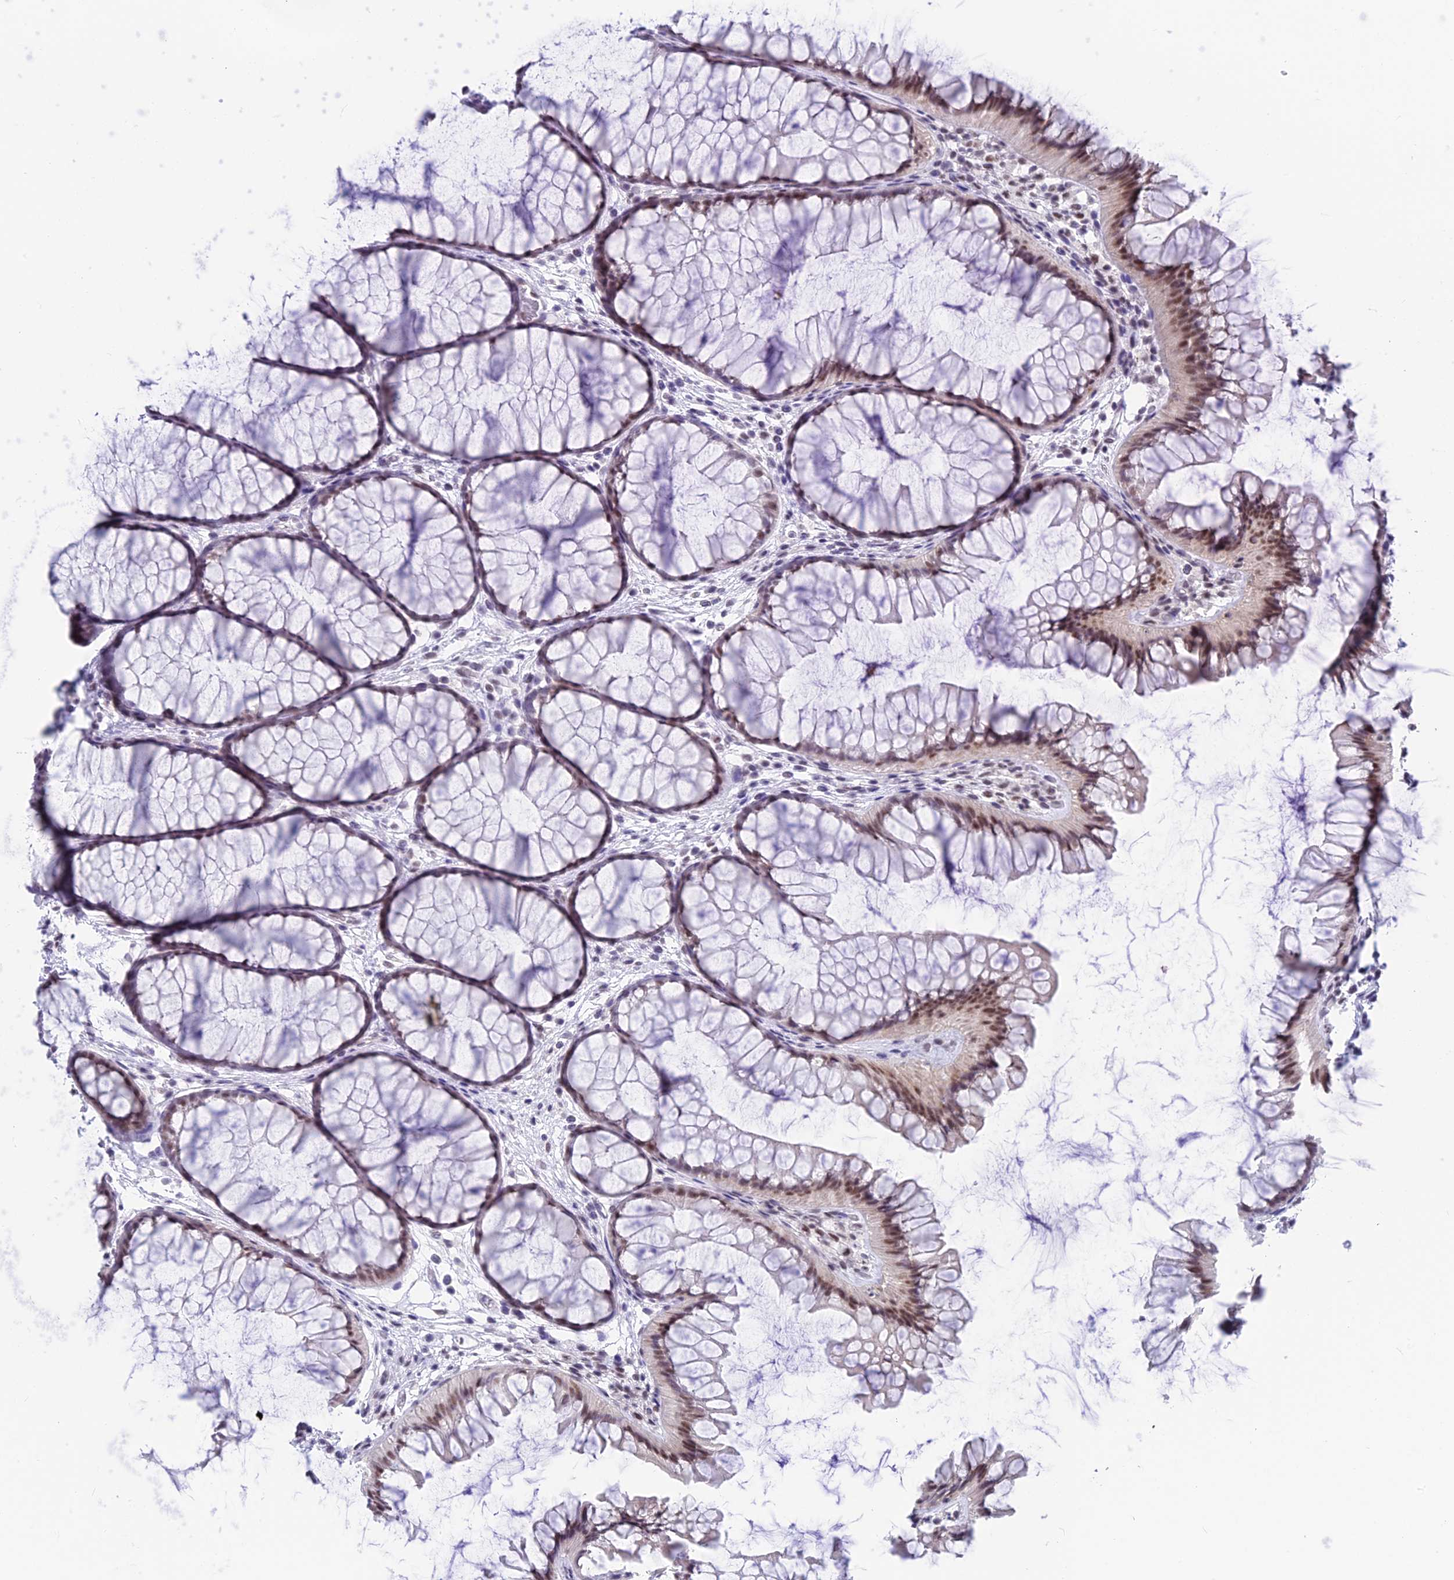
{"staining": {"intensity": "negative", "quantity": "none", "location": "none"}, "tissue": "colon", "cell_type": "Endothelial cells", "image_type": "normal", "snomed": [{"axis": "morphology", "description": "Normal tissue, NOS"}, {"axis": "topography", "description": "Colon"}], "caption": "This micrograph is of benign colon stained with IHC to label a protein in brown with the nuclei are counter-stained blue. There is no positivity in endothelial cells.", "gene": "SRSF5", "patient": {"sex": "female", "age": 82}}